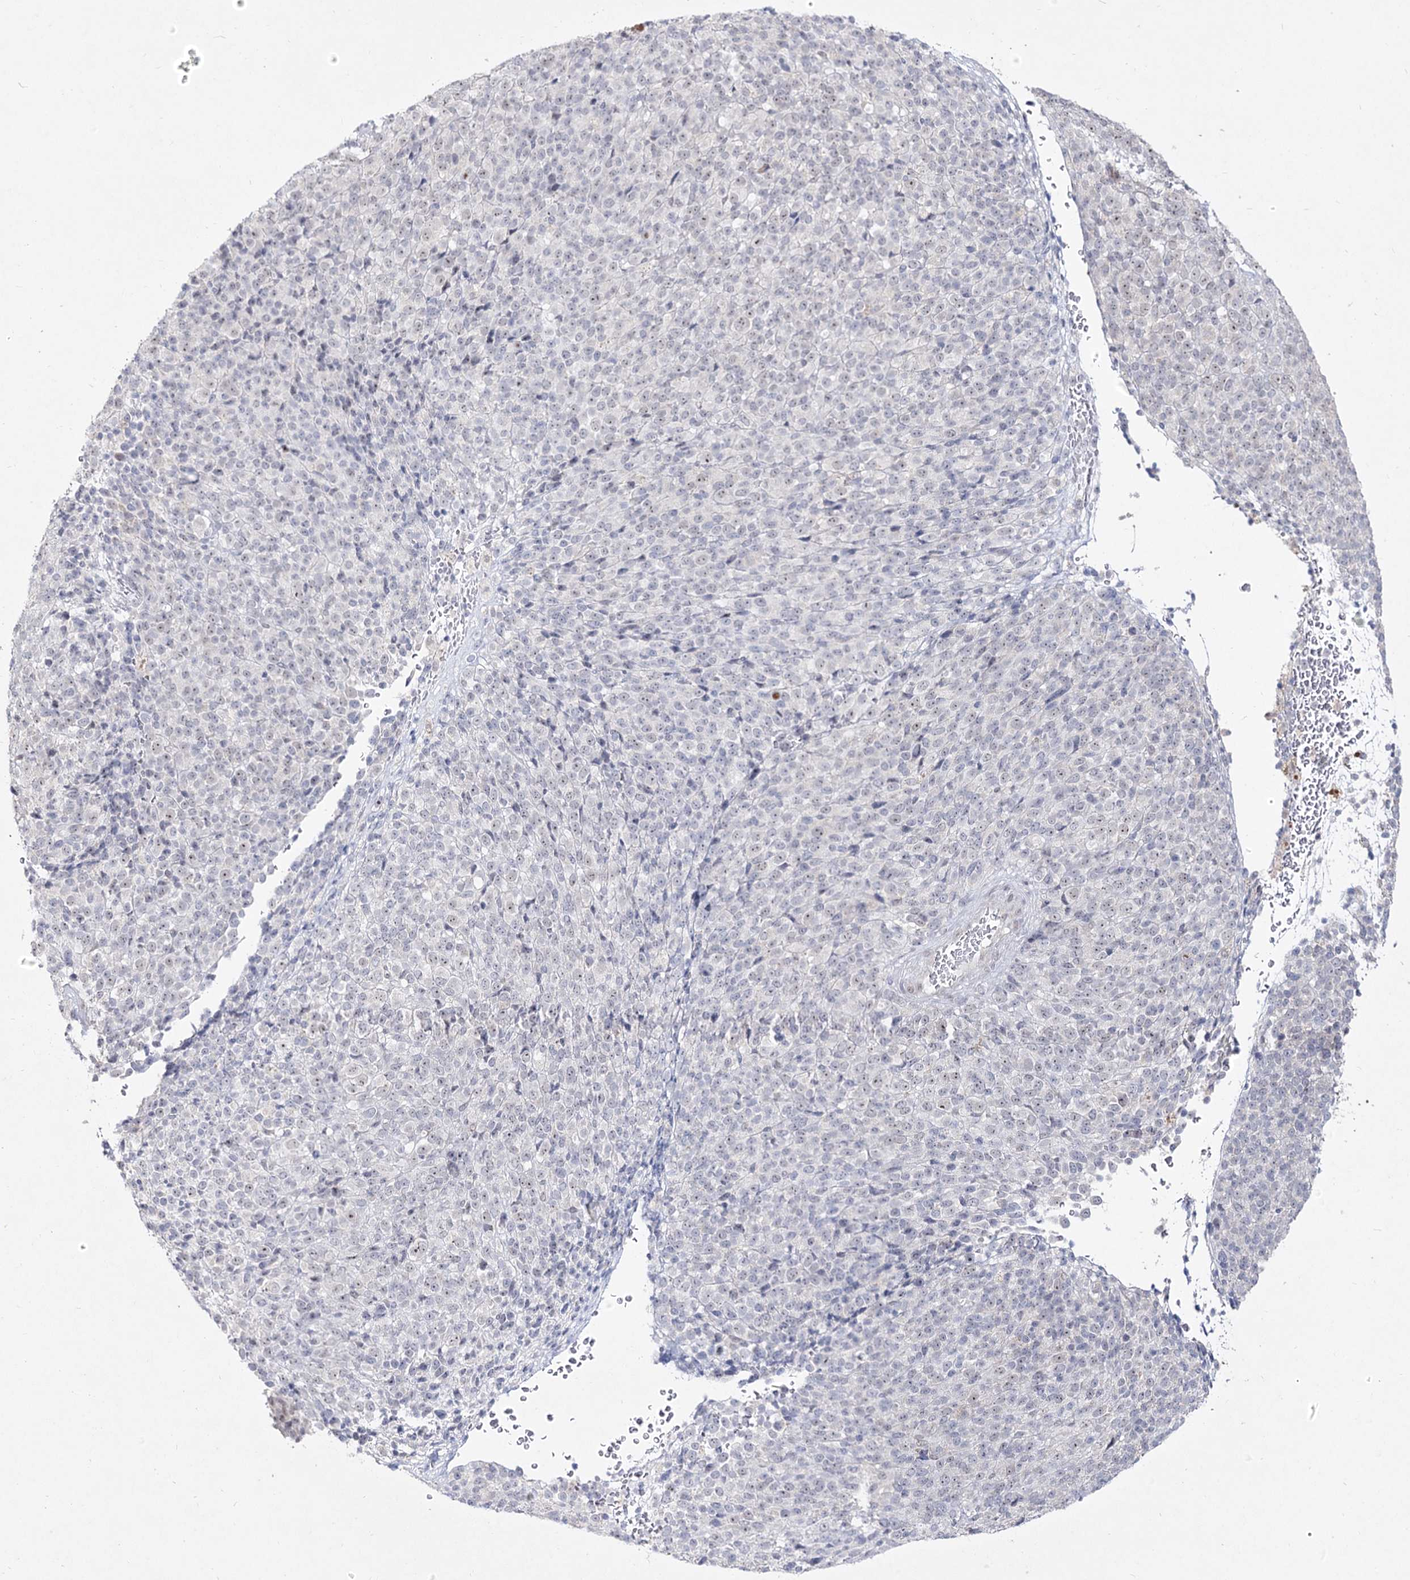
{"staining": {"intensity": "negative", "quantity": "none", "location": "none"}, "tissue": "melanoma", "cell_type": "Tumor cells", "image_type": "cancer", "snomed": [{"axis": "morphology", "description": "Malignant melanoma, Metastatic site"}, {"axis": "topography", "description": "Brain"}], "caption": "An IHC histopathology image of melanoma is shown. There is no staining in tumor cells of melanoma. (IHC, brightfield microscopy, high magnification).", "gene": "DDX50", "patient": {"sex": "female", "age": 56}}